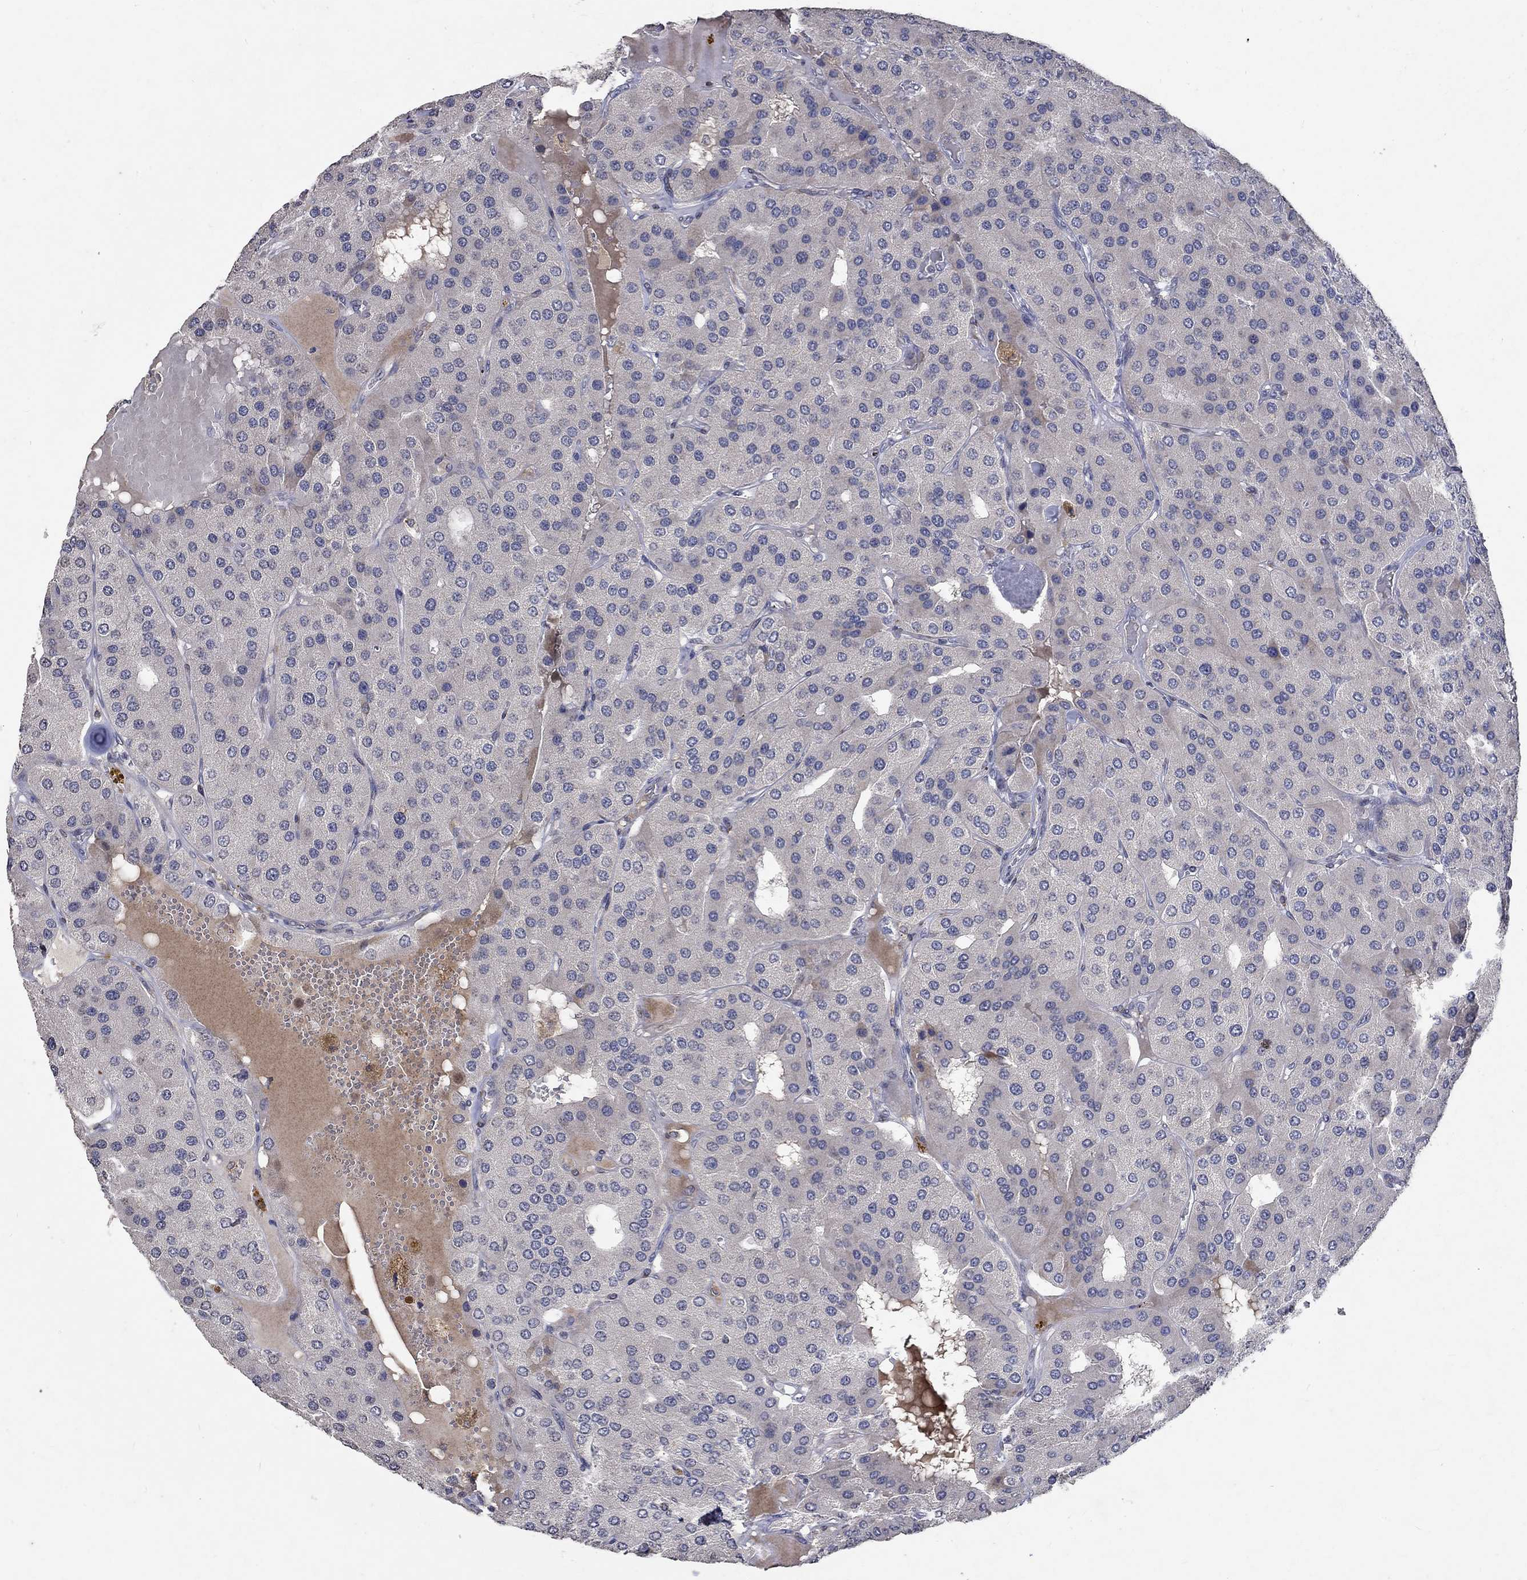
{"staining": {"intensity": "negative", "quantity": "none", "location": "none"}, "tissue": "parathyroid gland", "cell_type": "Glandular cells", "image_type": "normal", "snomed": [{"axis": "morphology", "description": "Normal tissue, NOS"}, {"axis": "morphology", "description": "Adenoma, NOS"}, {"axis": "topography", "description": "Parathyroid gland"}], "caption": "Histopathology image shows no protein staining in glandular cells of normal parathyroid gland.", "gene": "TMEM169", "patient": {"sex": "female", "age": 86}}